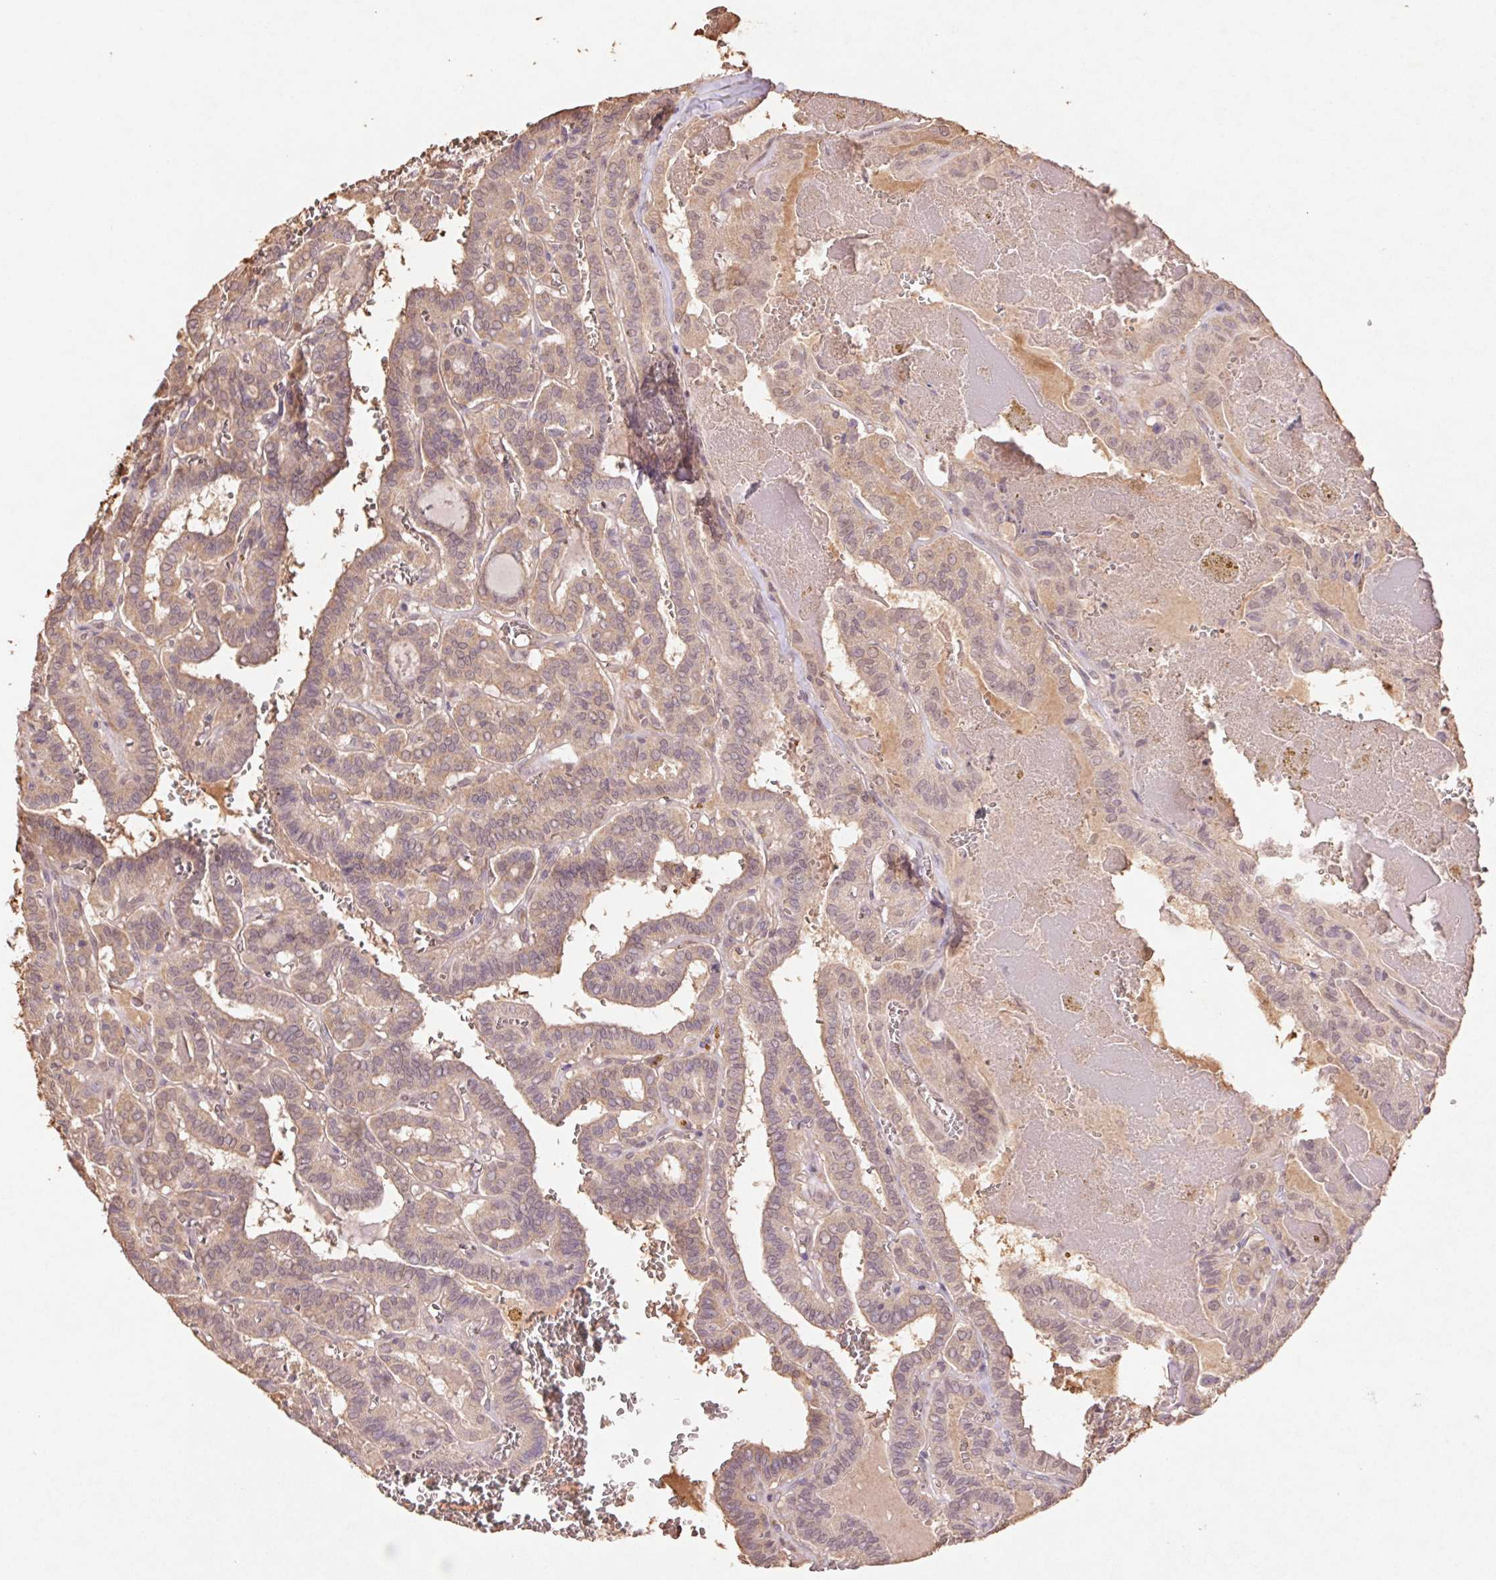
{"staining": {"intensity": "moderate", "quantity": ">75%", "location": "cytoplasmic/membranous"}, "tissue": "thyroid cancer", "cell_type": "Tumor cells", "image_type": "cancer", "snomed": [{"axis": "morphology", "description": "Papillary adenocarcinoma, NOS"}, {"axis": "topography", "description": "Thyroid gland"}], "caption": "Thyroid cancer (papillary adenocarcinoma) stained for a protein shows moderate cytoplasmic/membranous positivity in tumor cells. The staining is performed using DAB brown chromogen to label protein expression. The nuclei are counter-stained blue using hematoxylin.", "gene": "GRM2", "patient": {"sex": "female", "age": 21}}